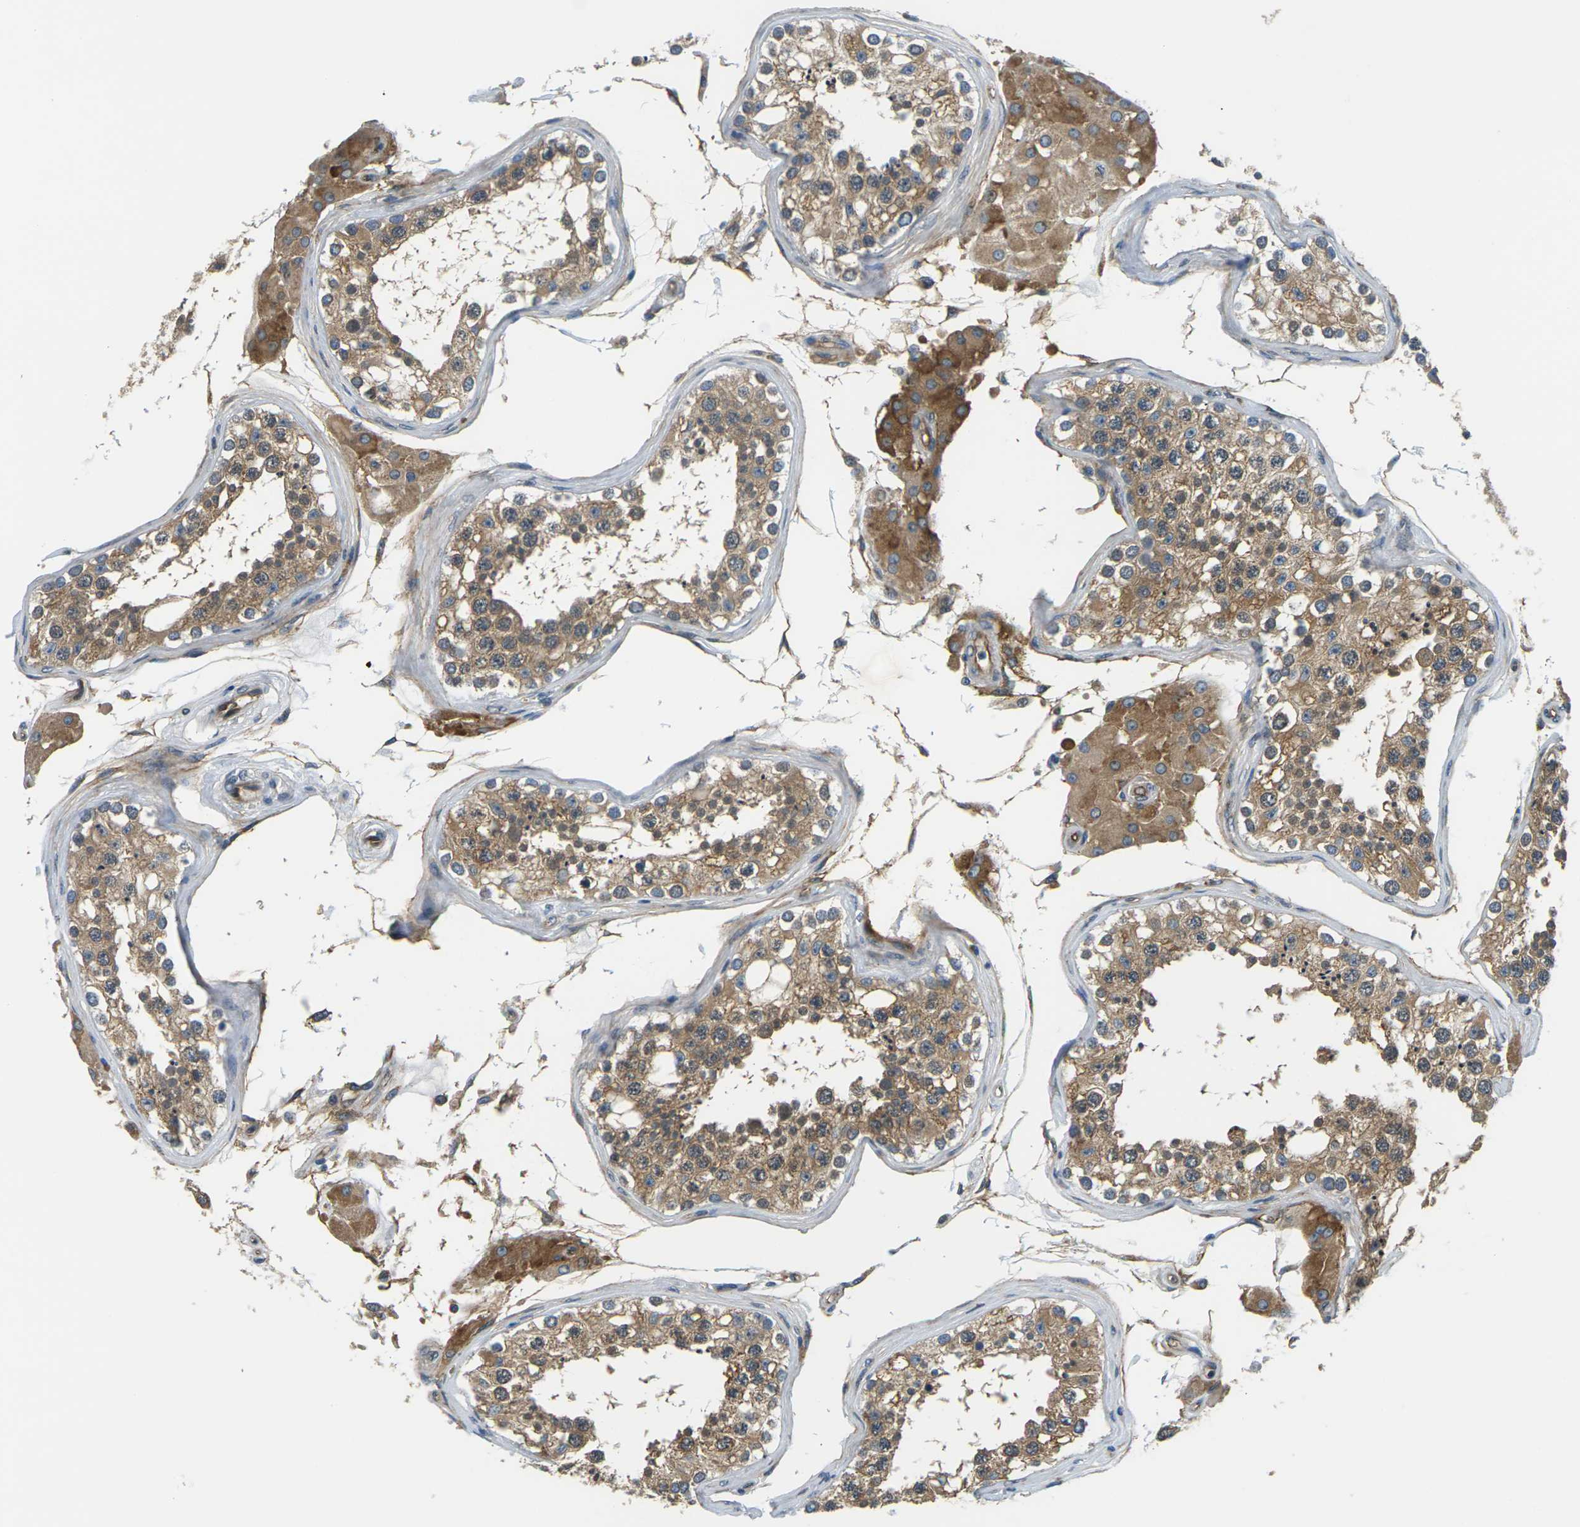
{"staining": {"intensity": "moderate", "quantity": ">75%", "location": "cytoplasmic/membranous"}, "tissue": "testis", "cell_type": "Cells in seminiferous ducts", "image_type": "normal", "snomed": [{"axis": "morphology", "description": "Normal tissue, NOS"}, {"axis": "topography", "description": "Testis"}], "caption": "Immunohistochemistry (IHC) (DAB (3,3'-diaminobenzidine)) staining of normal human testis reveals moderate cytoplasmic/membranous protein staining in about >75% of cells in seminiferous ducts.", "gene": "SLC13A3", "patient": {"sex": "male", "age": 68}}